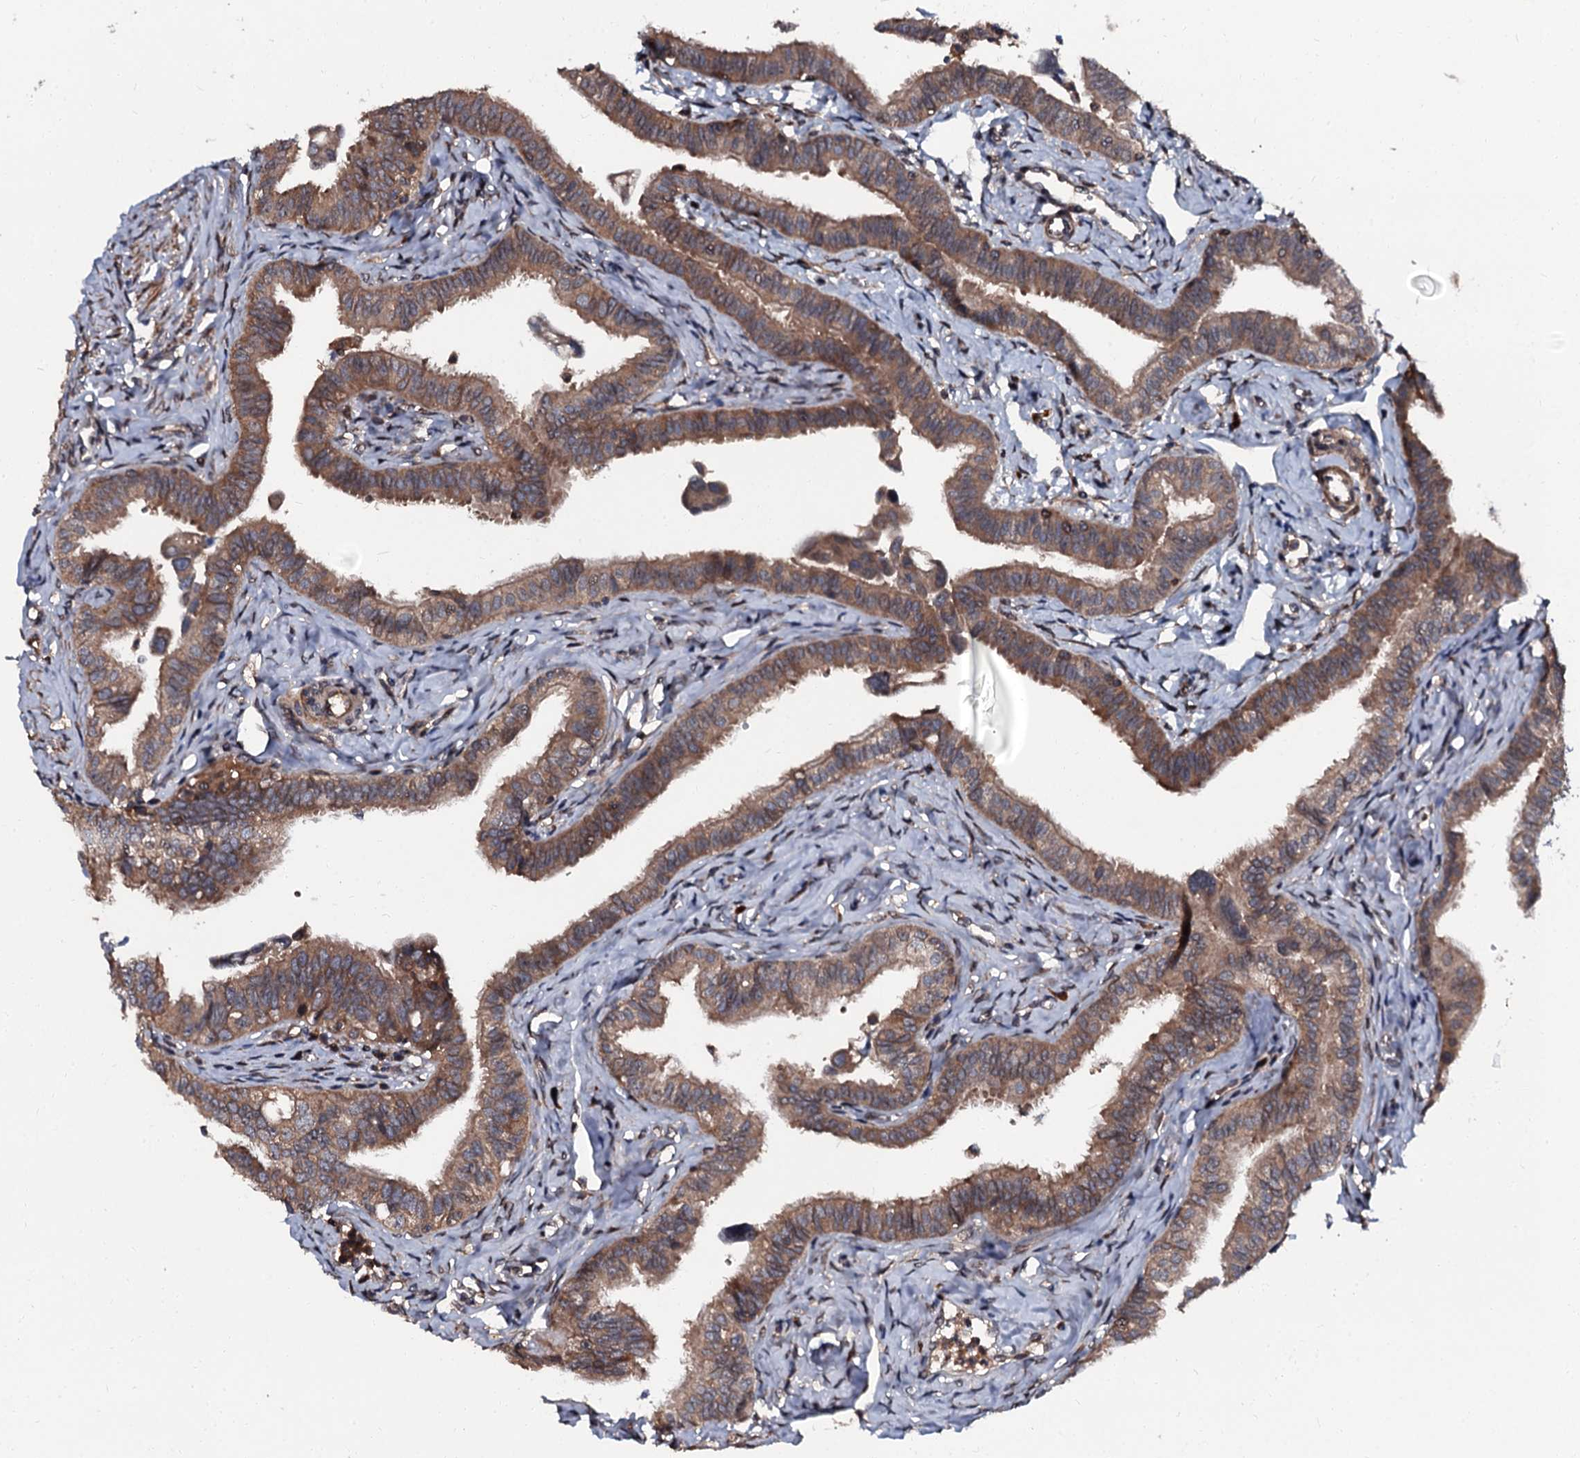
{"staining": {"intensity": "moderate", "quantity": ">75%", "location": "cytoplasmic/membranous"}, "tissue": "fallopian tube", "cell_type": "Glandular cells", "image_type": "normal", "snomed": [{"axis": "morphology", "description": "Normal tissue, NOS"}, {"axis": "morphology", "description": "Carcinoma, NOS"}, {"axis": "topography", "description": "Fallopian tube"}, {"axis": "topography", "description": "Ovary"}], "caption": "Immunohistochemical staining of normal human fallopian tube demonstrates >75% levels of moderate cytoplasmic/membranous protein staining in about >75% of glandular cells. (brown staining indicates protein expression, while blue staining denotes nuclei).", "gene": "N4BP1", "patient": {"sex": "female", "age": 59}}